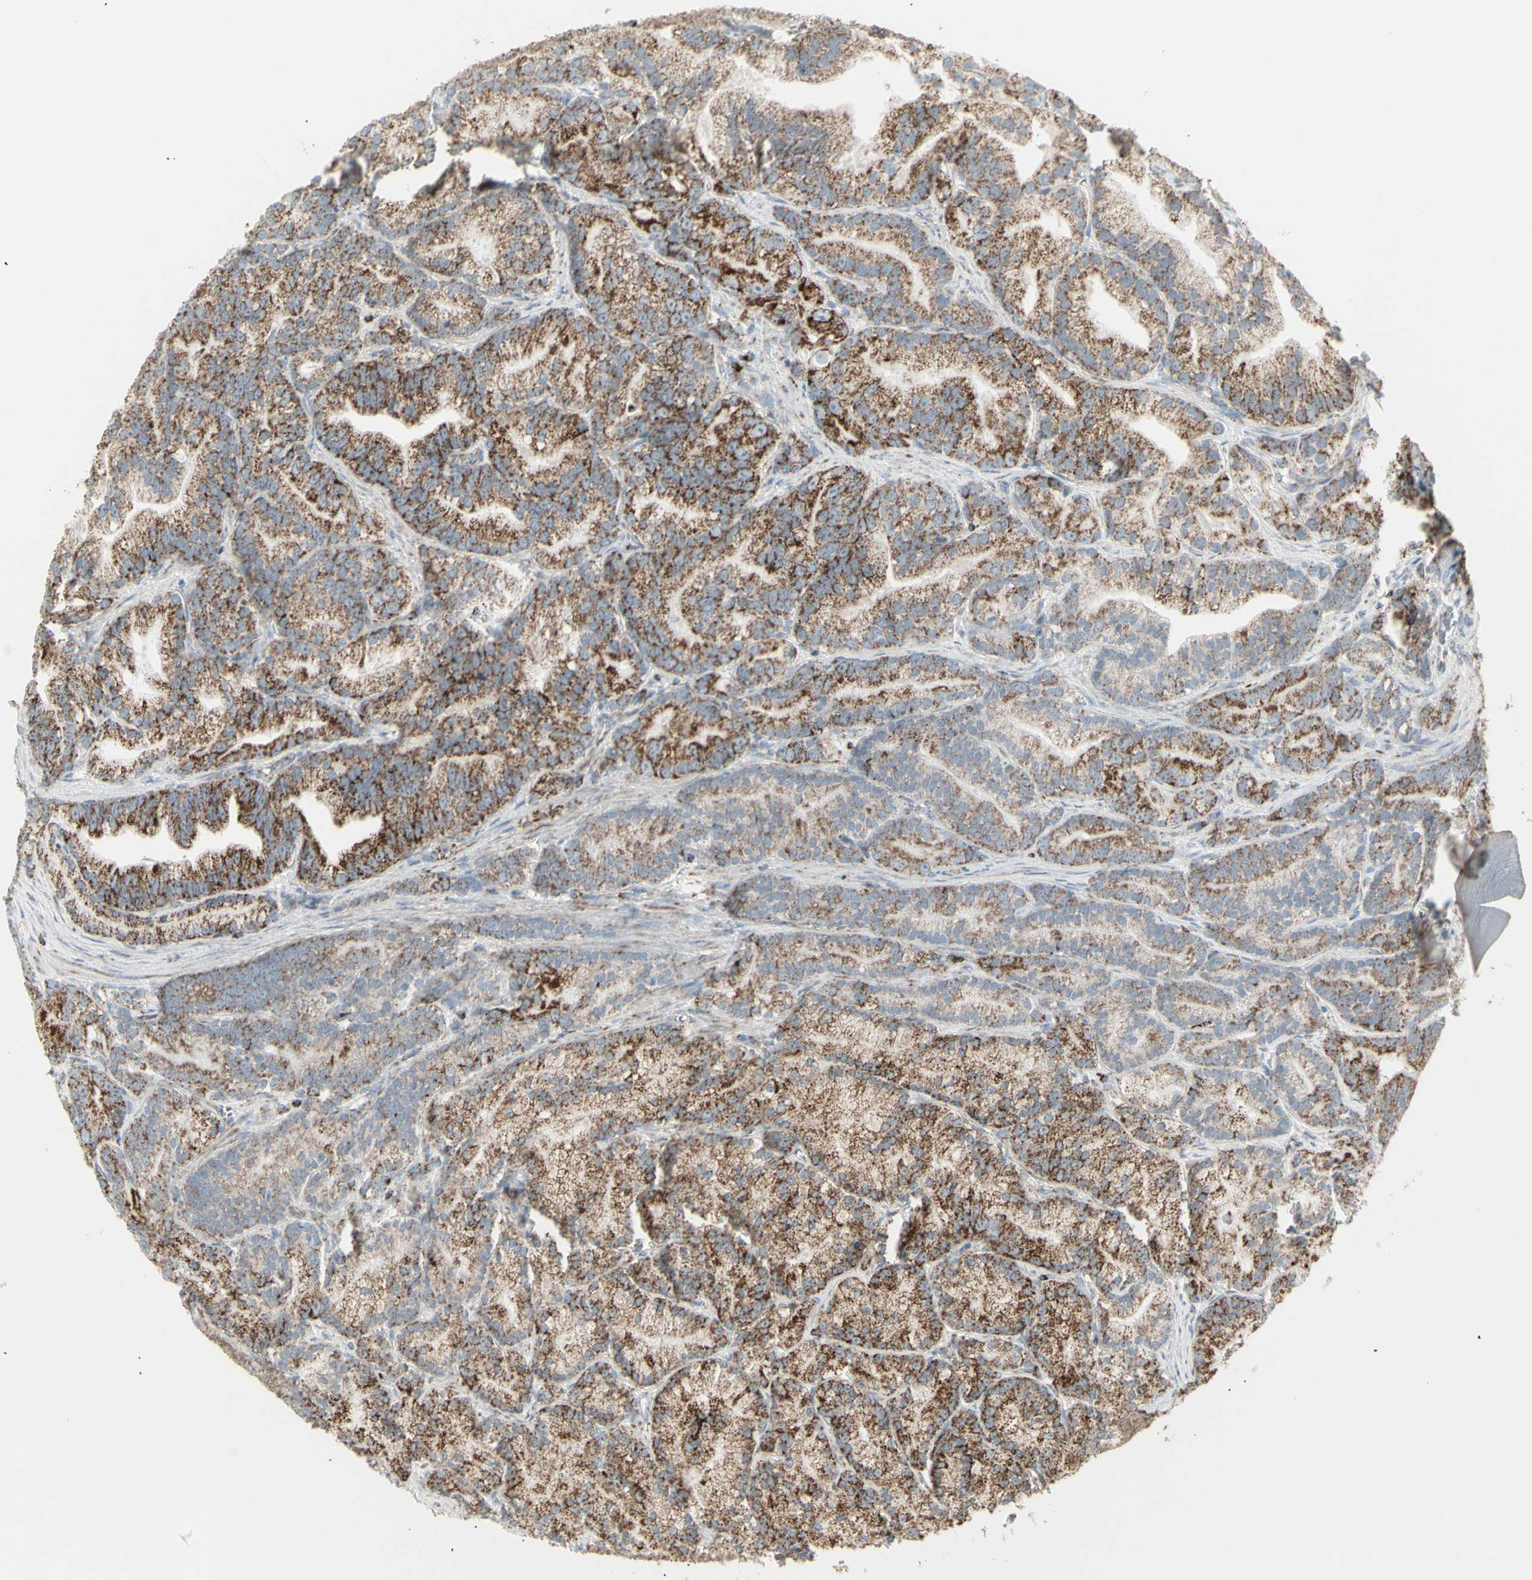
{"staining": {"intensity": "moderate", "quantity": ">75%", "location": "cytoplasmic/membranous"}, "tissue": "prostate cancer", "cell_type": "Tumor cells", "image_type": "cancer", "snomed": [{"axis": "morphology", "description": "Adenocarcinoma, Low grade"}, {"axis": "topography", "description": "Prostate"}], "caption": "A medium amount of moderate cytoplasmic/membranous expression is seen in about >75% of tumor cells in prostate low-grade adenocarcinoma tissue. The staining is performed using DAB brown chromogen to label protein expression. The nuclei are counter-stained blue using hematoxylin.", "gene": "PLGRKT", "patient": {"sex": "male", "age": 89}}